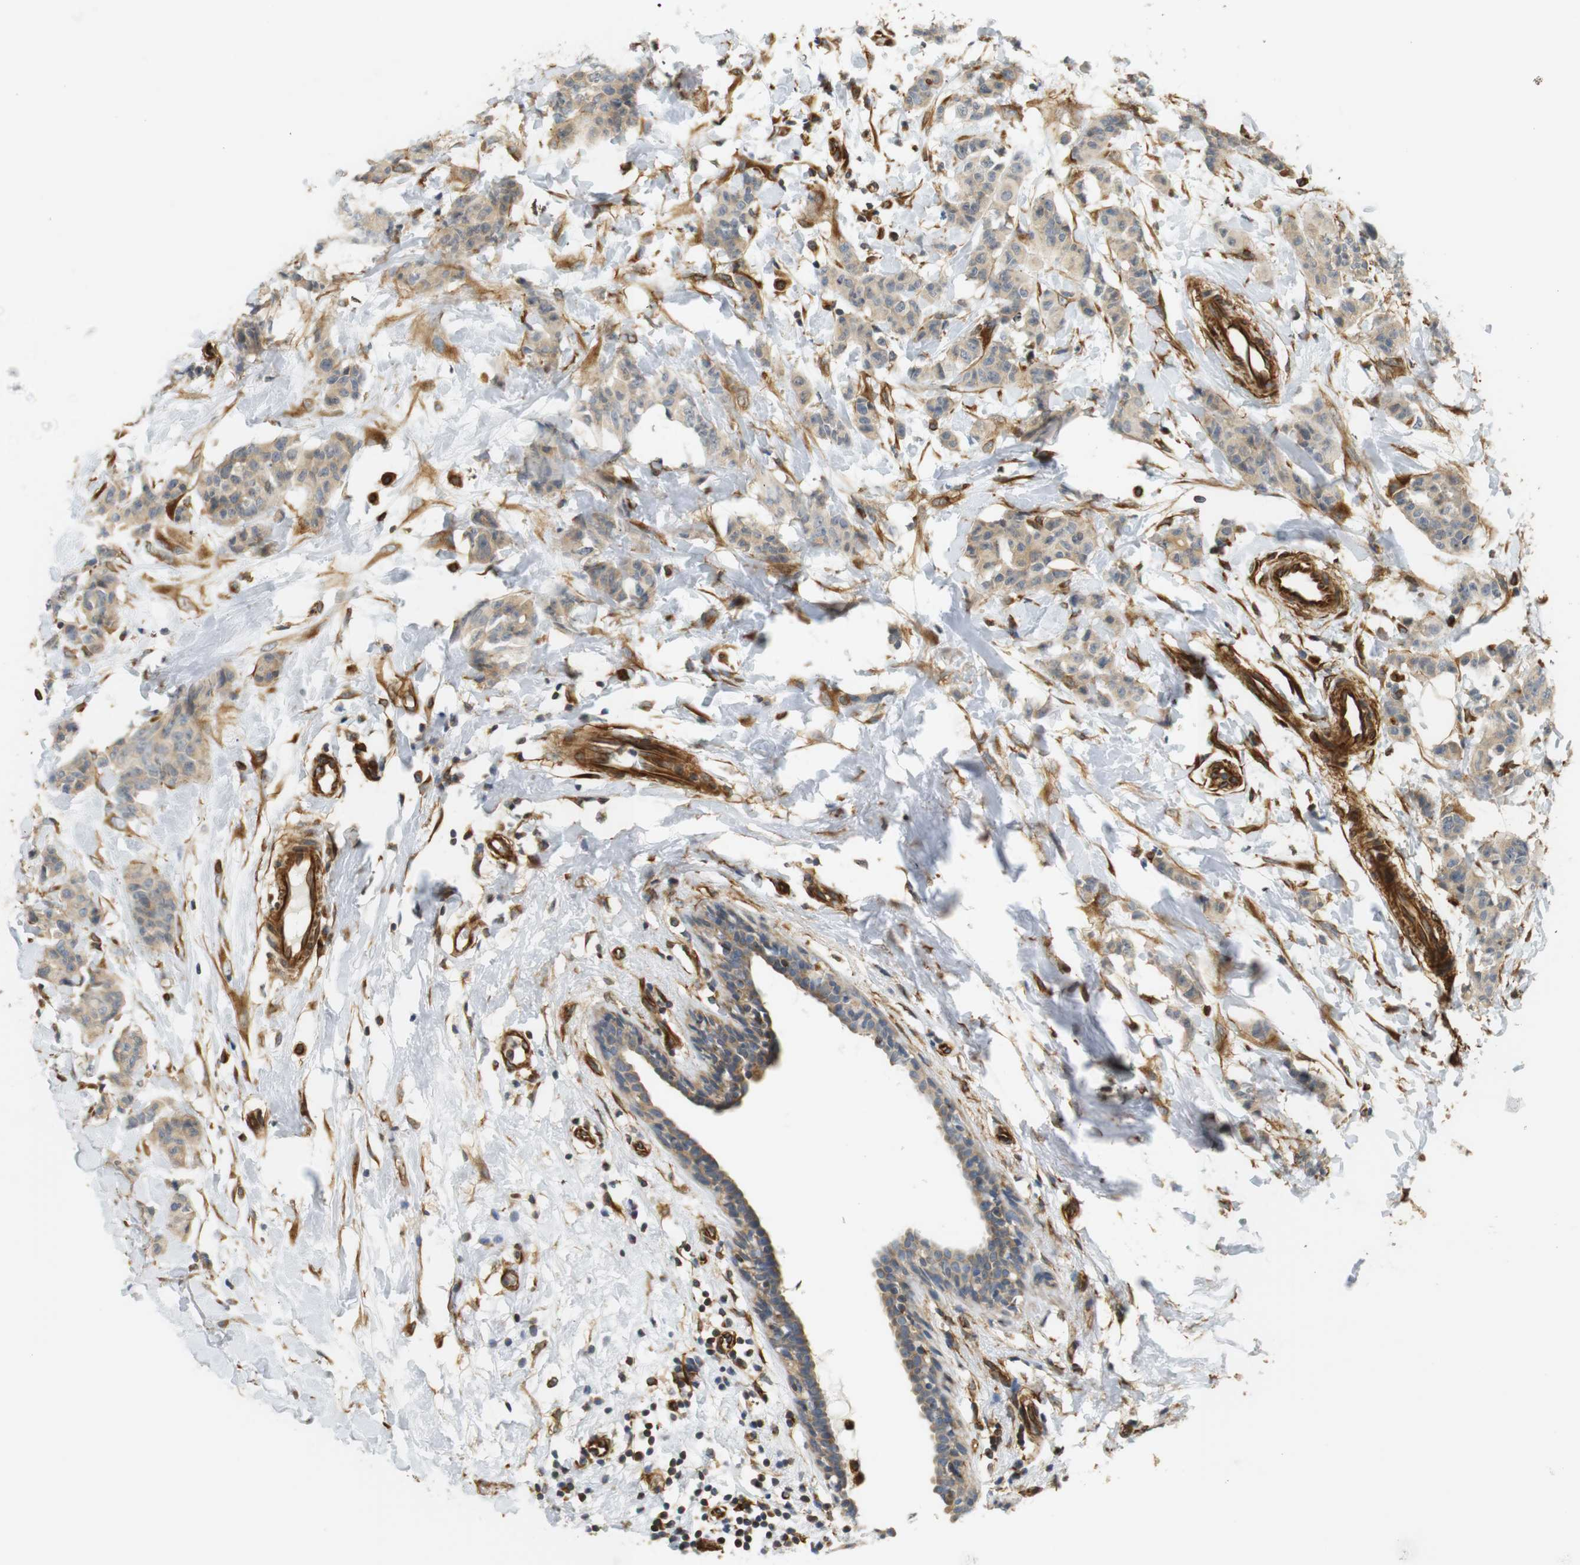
{"staining": {"intensity": "weak", "quantity": ">75%", "location": "cytoplasmic/membranous"}, "tissue": "breast cancer", "cell_type": "Tumor cells", "image_type": "cancer", "snomed": [{"axis": "morphology", "description": "Normal tissue, NOS"}, {"axis": "morphology", "description": "Duct carcinoma"}, {"axis": "topography", "description": "Breast"}], "caption": "IHC staining of infiltrating ductal carcinoma (breast), which displays low levels of weak cytoplasmic/membranous positivity in about >75% of tumor cells indicating weak cytoplasmic/membranous protein staining. The staining was performed using DAB (brown) for protein detection and nuclei were counterstained in hematoxylin (blue).", "gene": "CYTH3", "patient": {"sex": "female", "age": 40}}